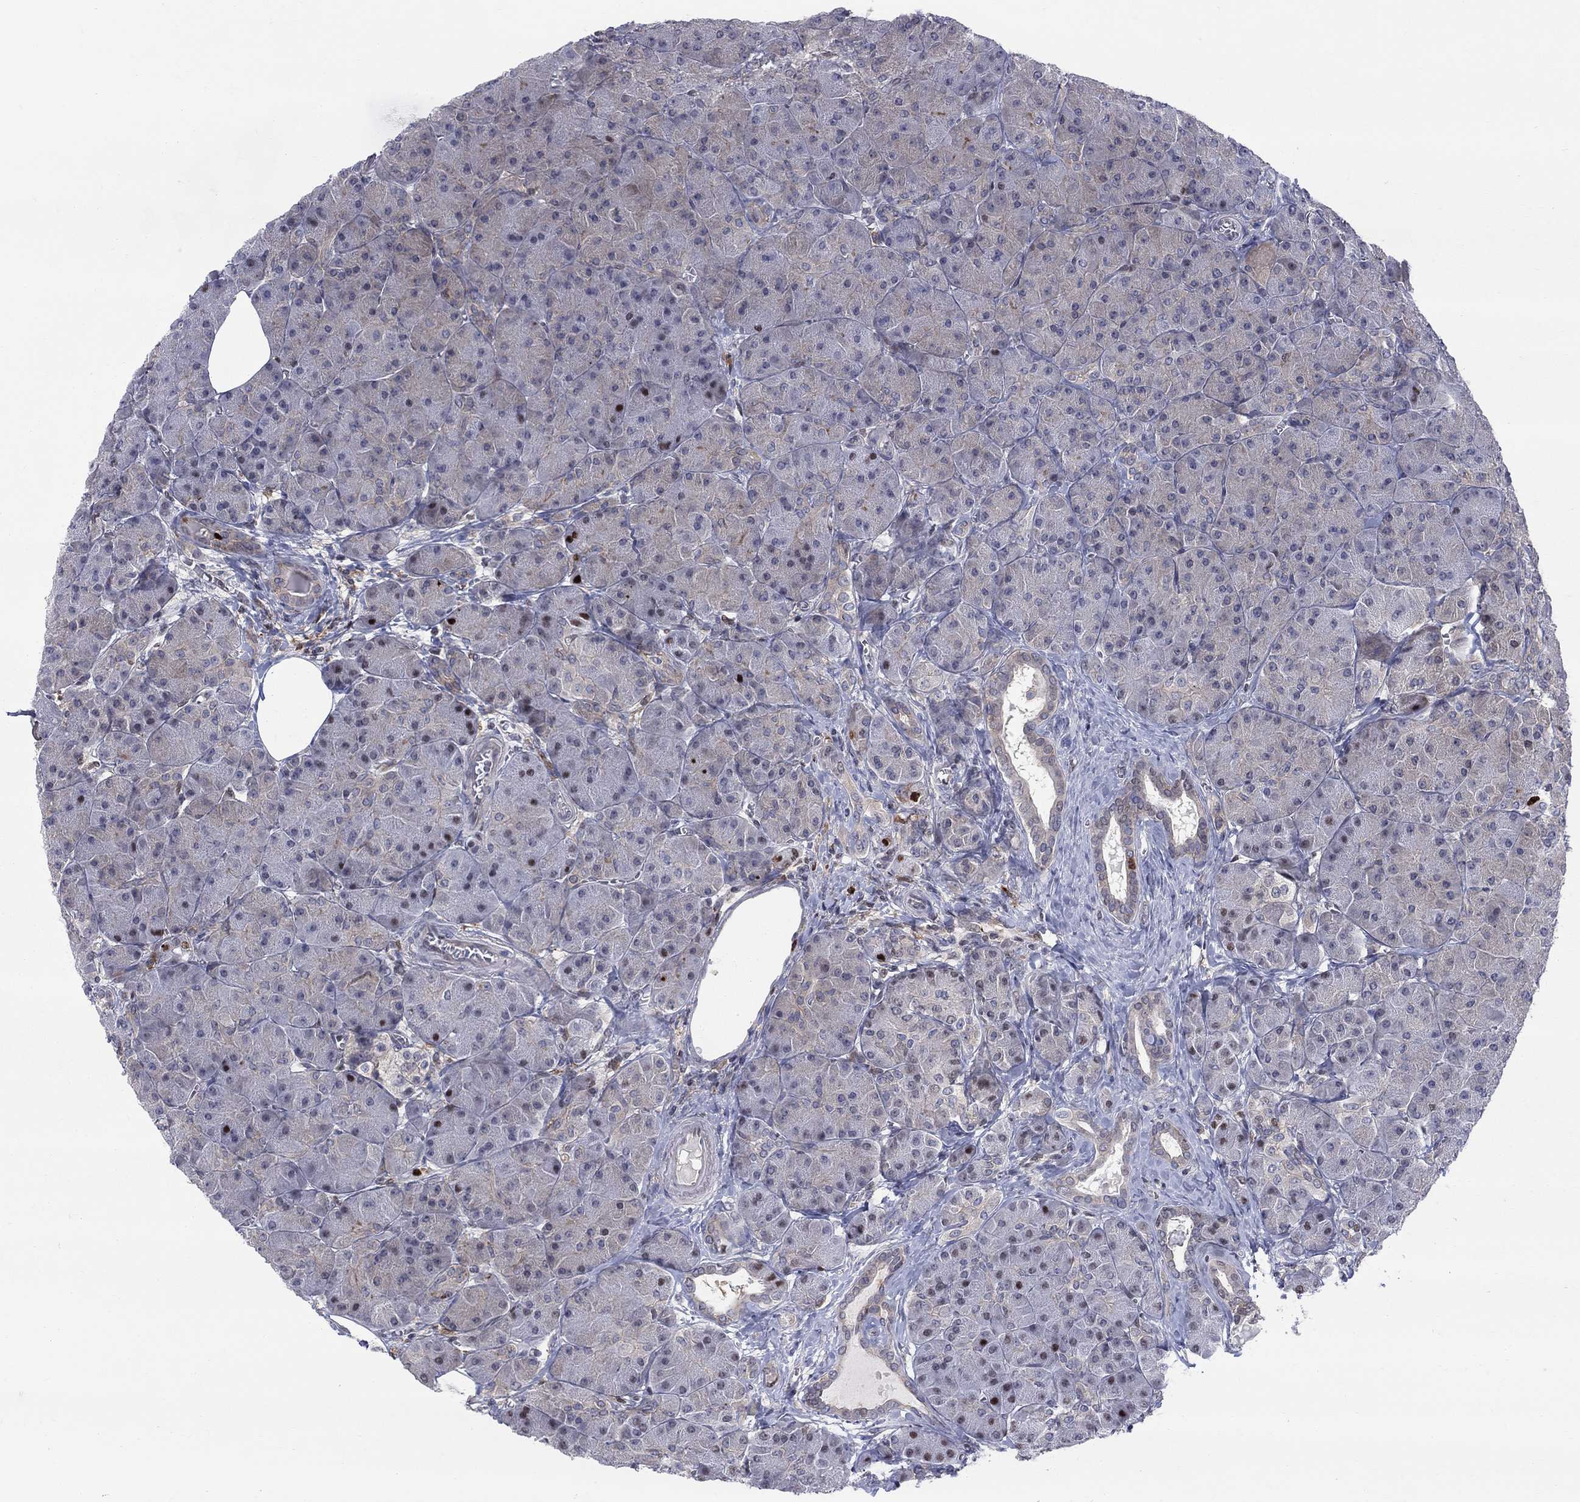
{"staining": {"intensity": "strong", "quantity": "<25%", "location": "nuclear"}, "tissue": "pancreas", "cell_type": "Exocrine glandular cells", "image_type": "normal", "snomed": [{"axis": "morphology", "description": "Normal tissue, NOS"}, {"axis": "topography", "description": "Pancreas"}], "caption": "The photomicrograph displays staining of unremarkable pancreas, revealing strong nuclear protein staining (brown color) within exocrine glandular cells.", "gene": "ZNHIT3", "patient": {"sex": "male", "age": 61}}